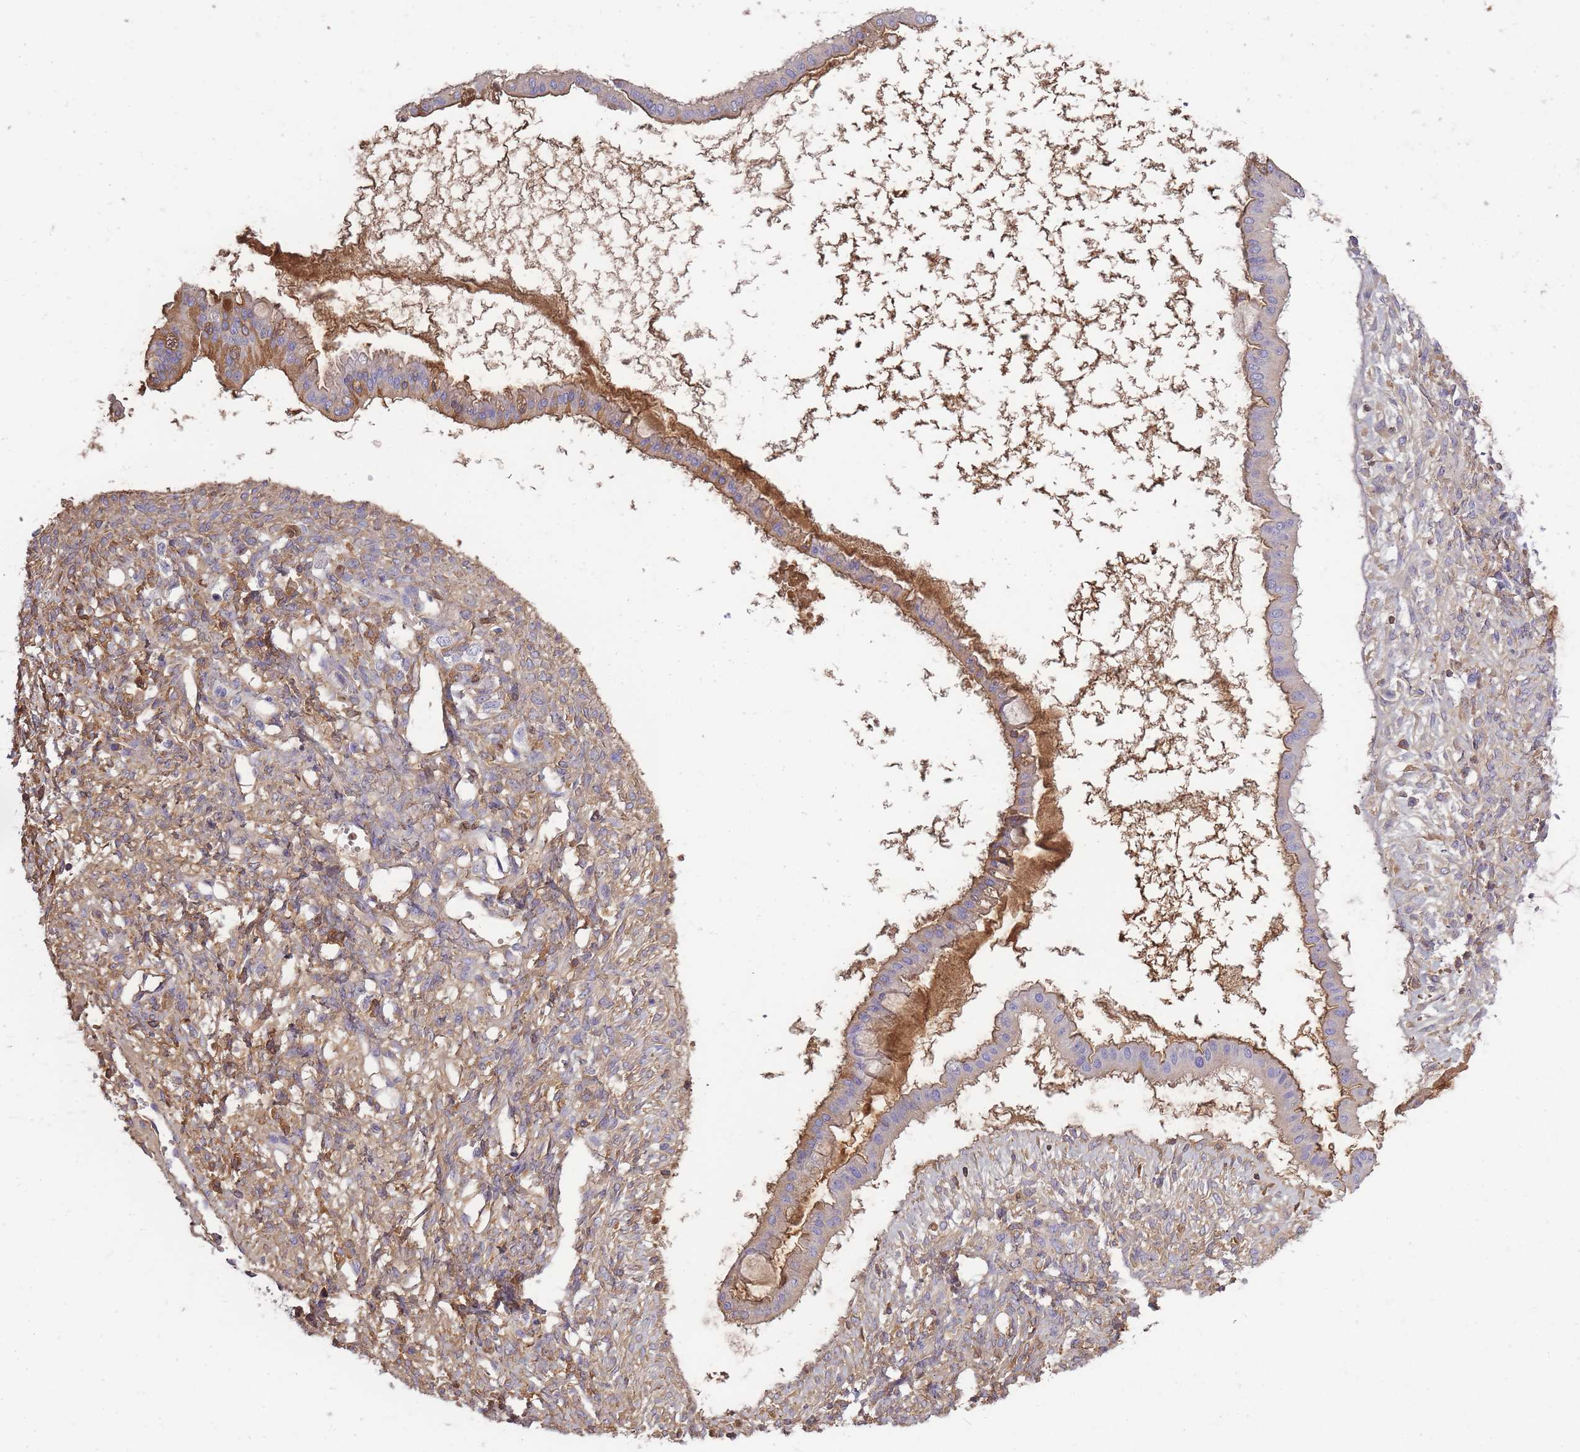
{"staining": {"intensity": "moderate", "quantity": "<25%", "location": "cytoplasmic/membranous"}, "tissue": "ovarian cancer", "cell_type": "Tumor cells", "image_type": "cancer", "snomed": [{"axis": "morphology", "description": "Cystadenocarcinoma, mucinous, NOS"}, {"axis": "topography", "description": "Ovary"}], "caption": "Immunohistochemical staining of human ovarian cancer (mucinous cystadenocarcinoma) demonstrates low levels of moderate cytoplasmic/membranous positivity in about <25% of tumor cells.", "gene": "IGKV1D-42", "patient": {"sex": "female", "age": 73}}